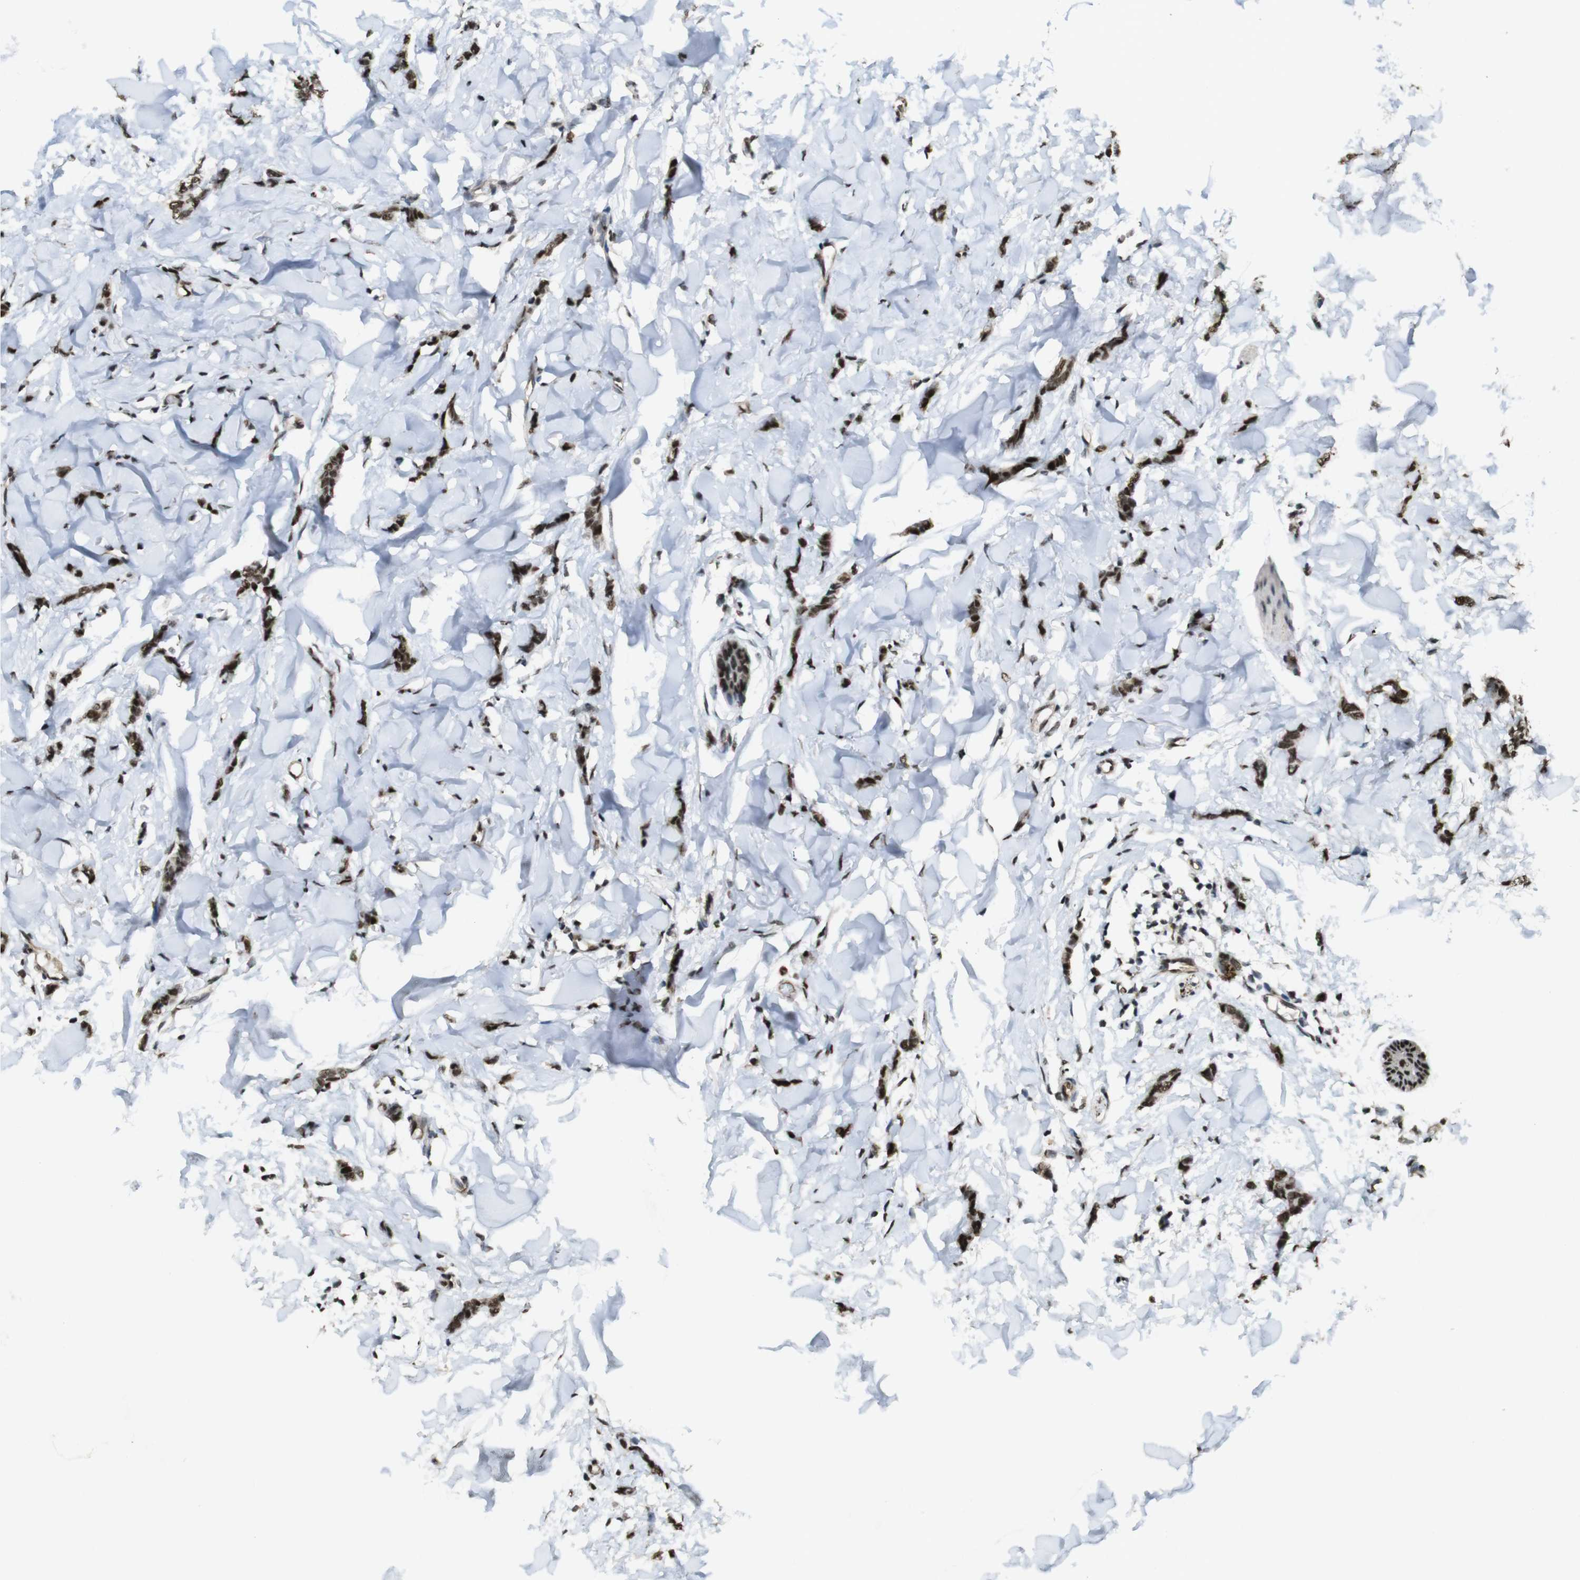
{"staining": {"intensity": "moderate", "quantity": ">75%", "location": "nuclear"}, "tissue": "breast cancer", "cell_type": "Tumor cells", "image_type": "cancer", "snomed": [{"axis": "morphology", "description": "Lobular carcinoma"}, {"axis": "topography", "description": "Skin"}, {"axis": "topography", "description": "Breast"}], "caption": "An IHC photomicrograph of neoplastic tissue is shown. Protein staining in brown highlights moderate nuclear positivity in breast cancer within tumor cells. Using DAB (3,3'-diaminobenzidine) (brown) and hematoxylin (blue) stains, captured at high magnification using brightfield microscopy.", "gene": "CSNK2B", "patient": {"sex": "female", "age": 46}}